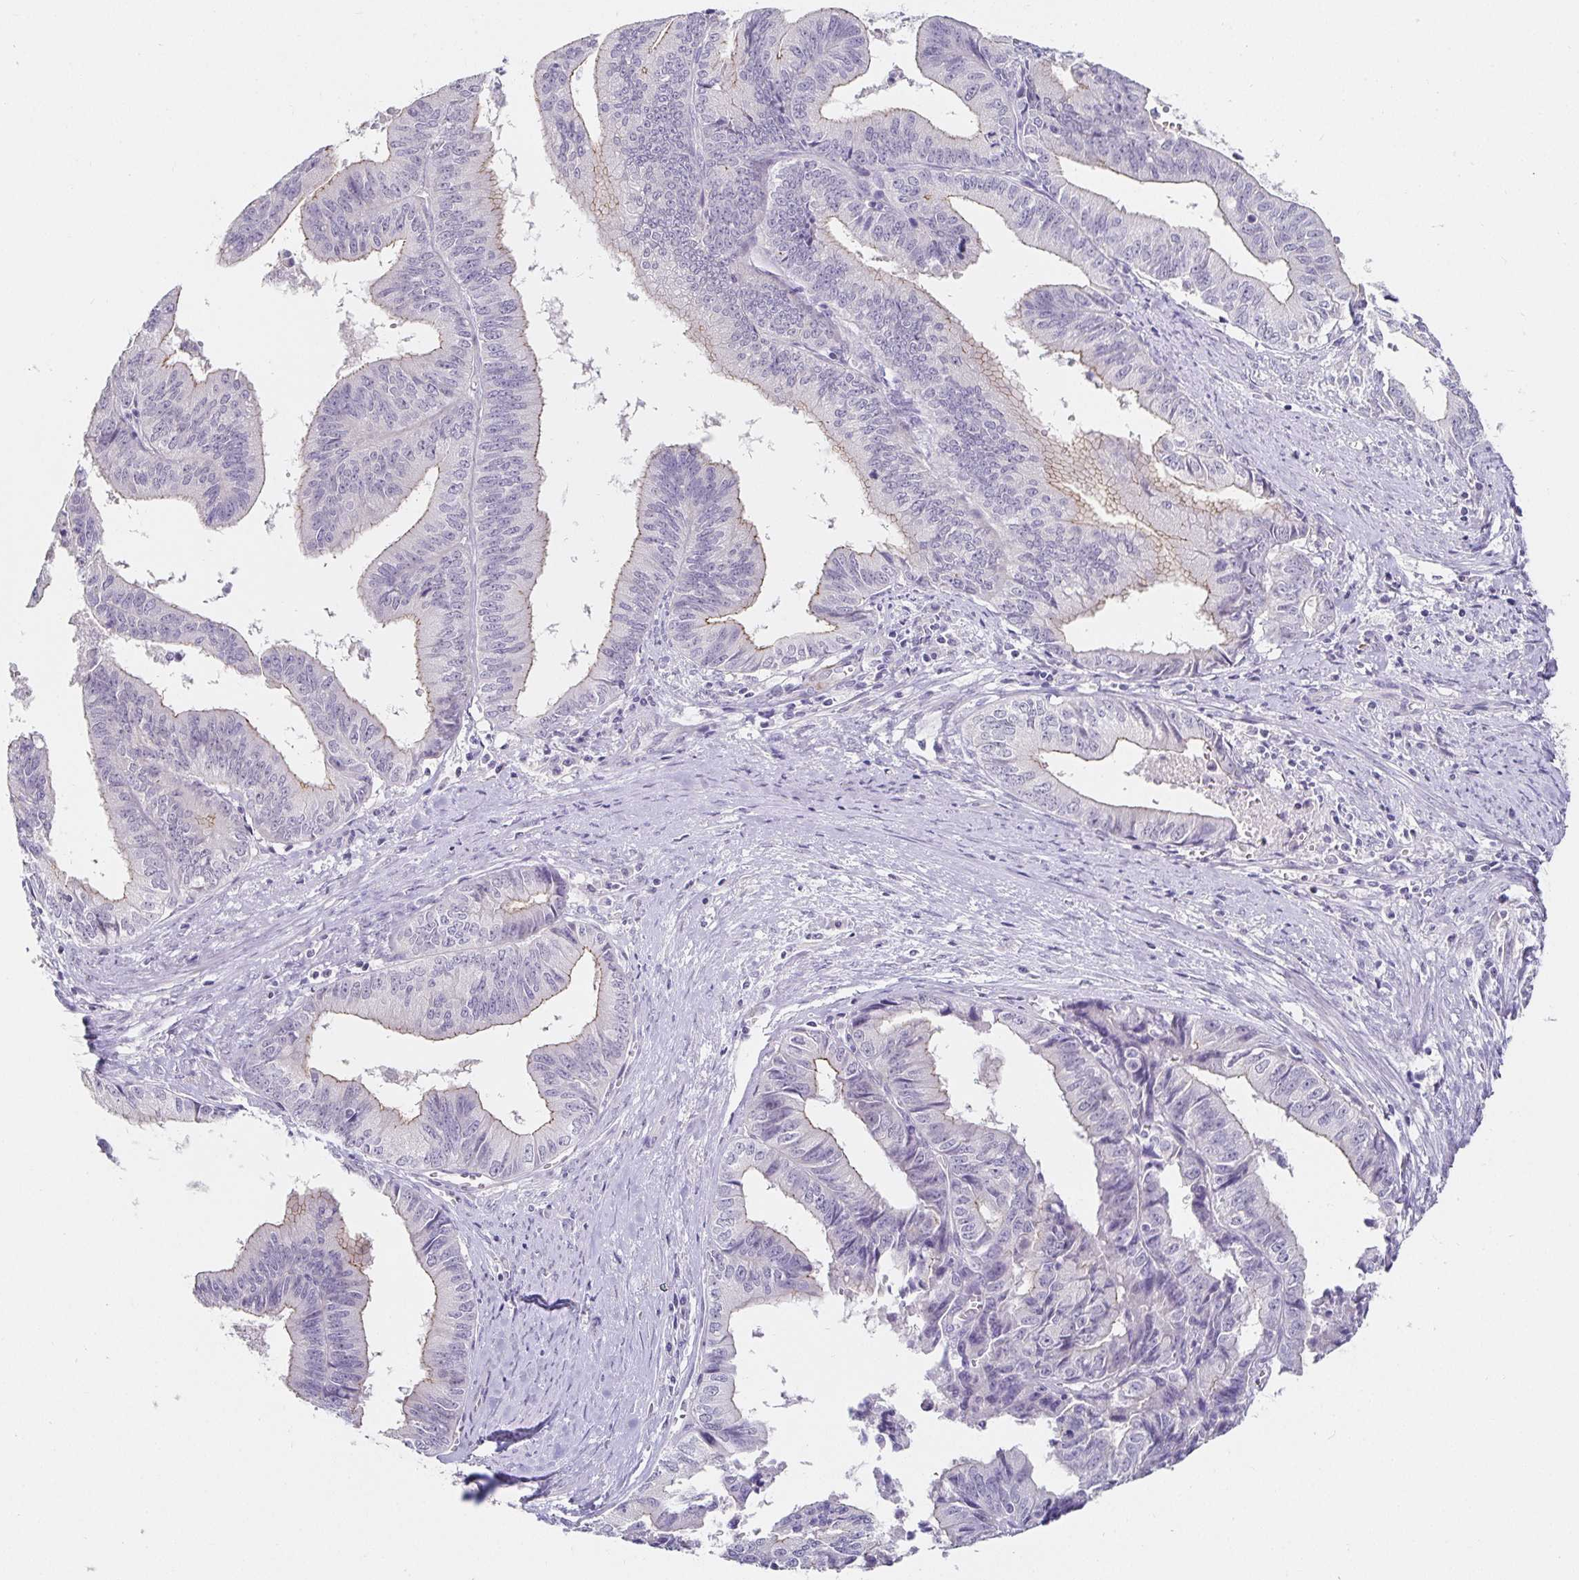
{"staining": {"intensity": "weak", "quantity": "<25%", "location": "cytoplasmic/membranous"}, "tissue": "endometrial cancer", "cell_type": "Tumor cells", "image_type": "cancer", "snomed": [{"axis": "morphology", "description": "Adenocarcinoma, NOS"}, {"axis": "topography", "description": "Endometrium"}], "caption": "Tumor cells show no significant protein staining in endometrial cancer.", "gene": "PDX1", "patient": {"sex": "female", "age": 65}}